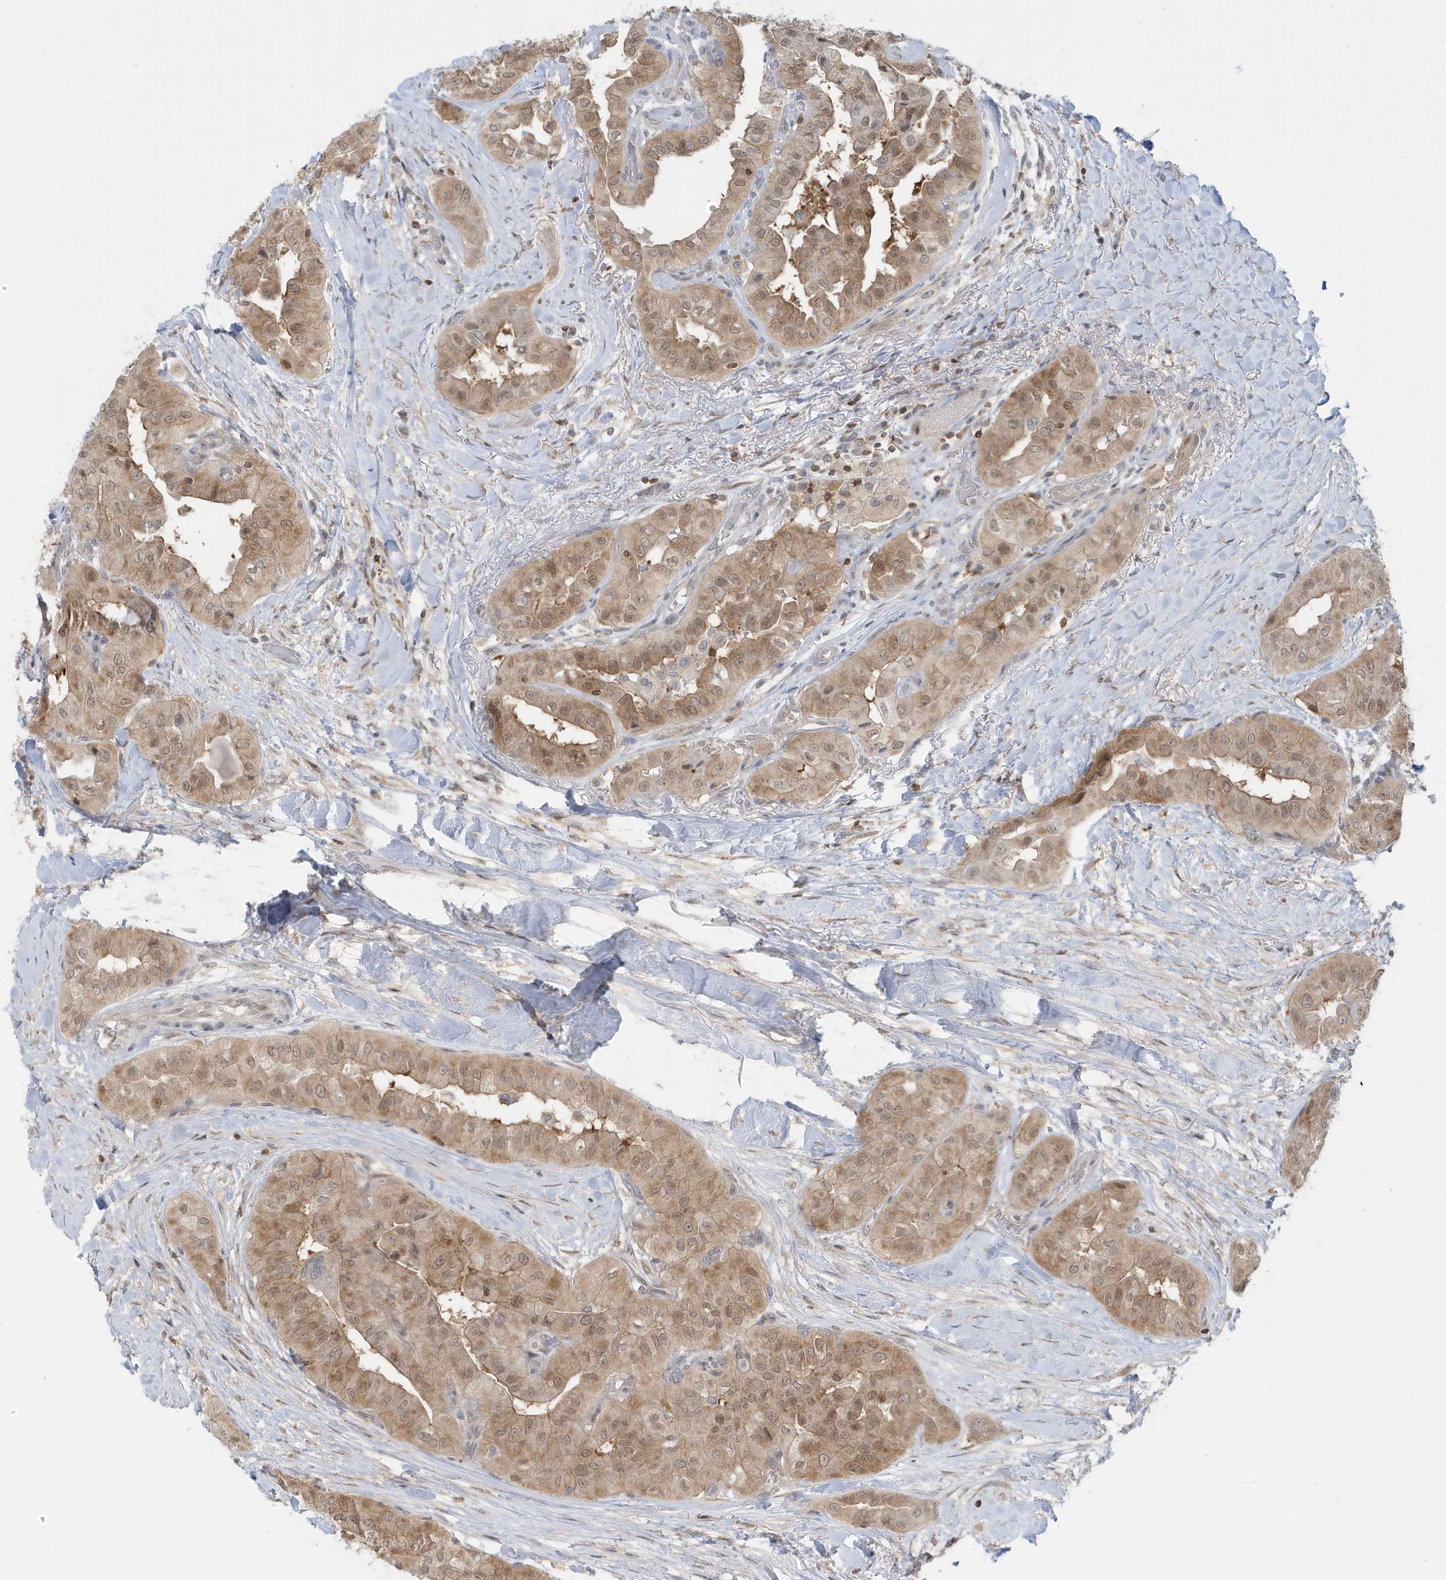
{"staining": {"intensity": "weak", "quantity": ">75%", "location": "cytoplasmic/membranous,nuclear"}, "tissue": "thyroid cancer", "cell_type": "Tumor cells", "image_type": "cancer", "snomed": [{"axis": "morphology", "description": "Papillary adenocarcinoma, NOS"}, {"axis": "topography", "description": "Thyroid gland"}], "caption": "Human papillary adenocarcinoma (thyroid) stained for a protein (brown) demonstrates weak cytoplasmic/membranous and nuclear positive staining in about >75% of tumor cells.", "gene": "OGA", "patient": {"sex": "female", "age": 59}}